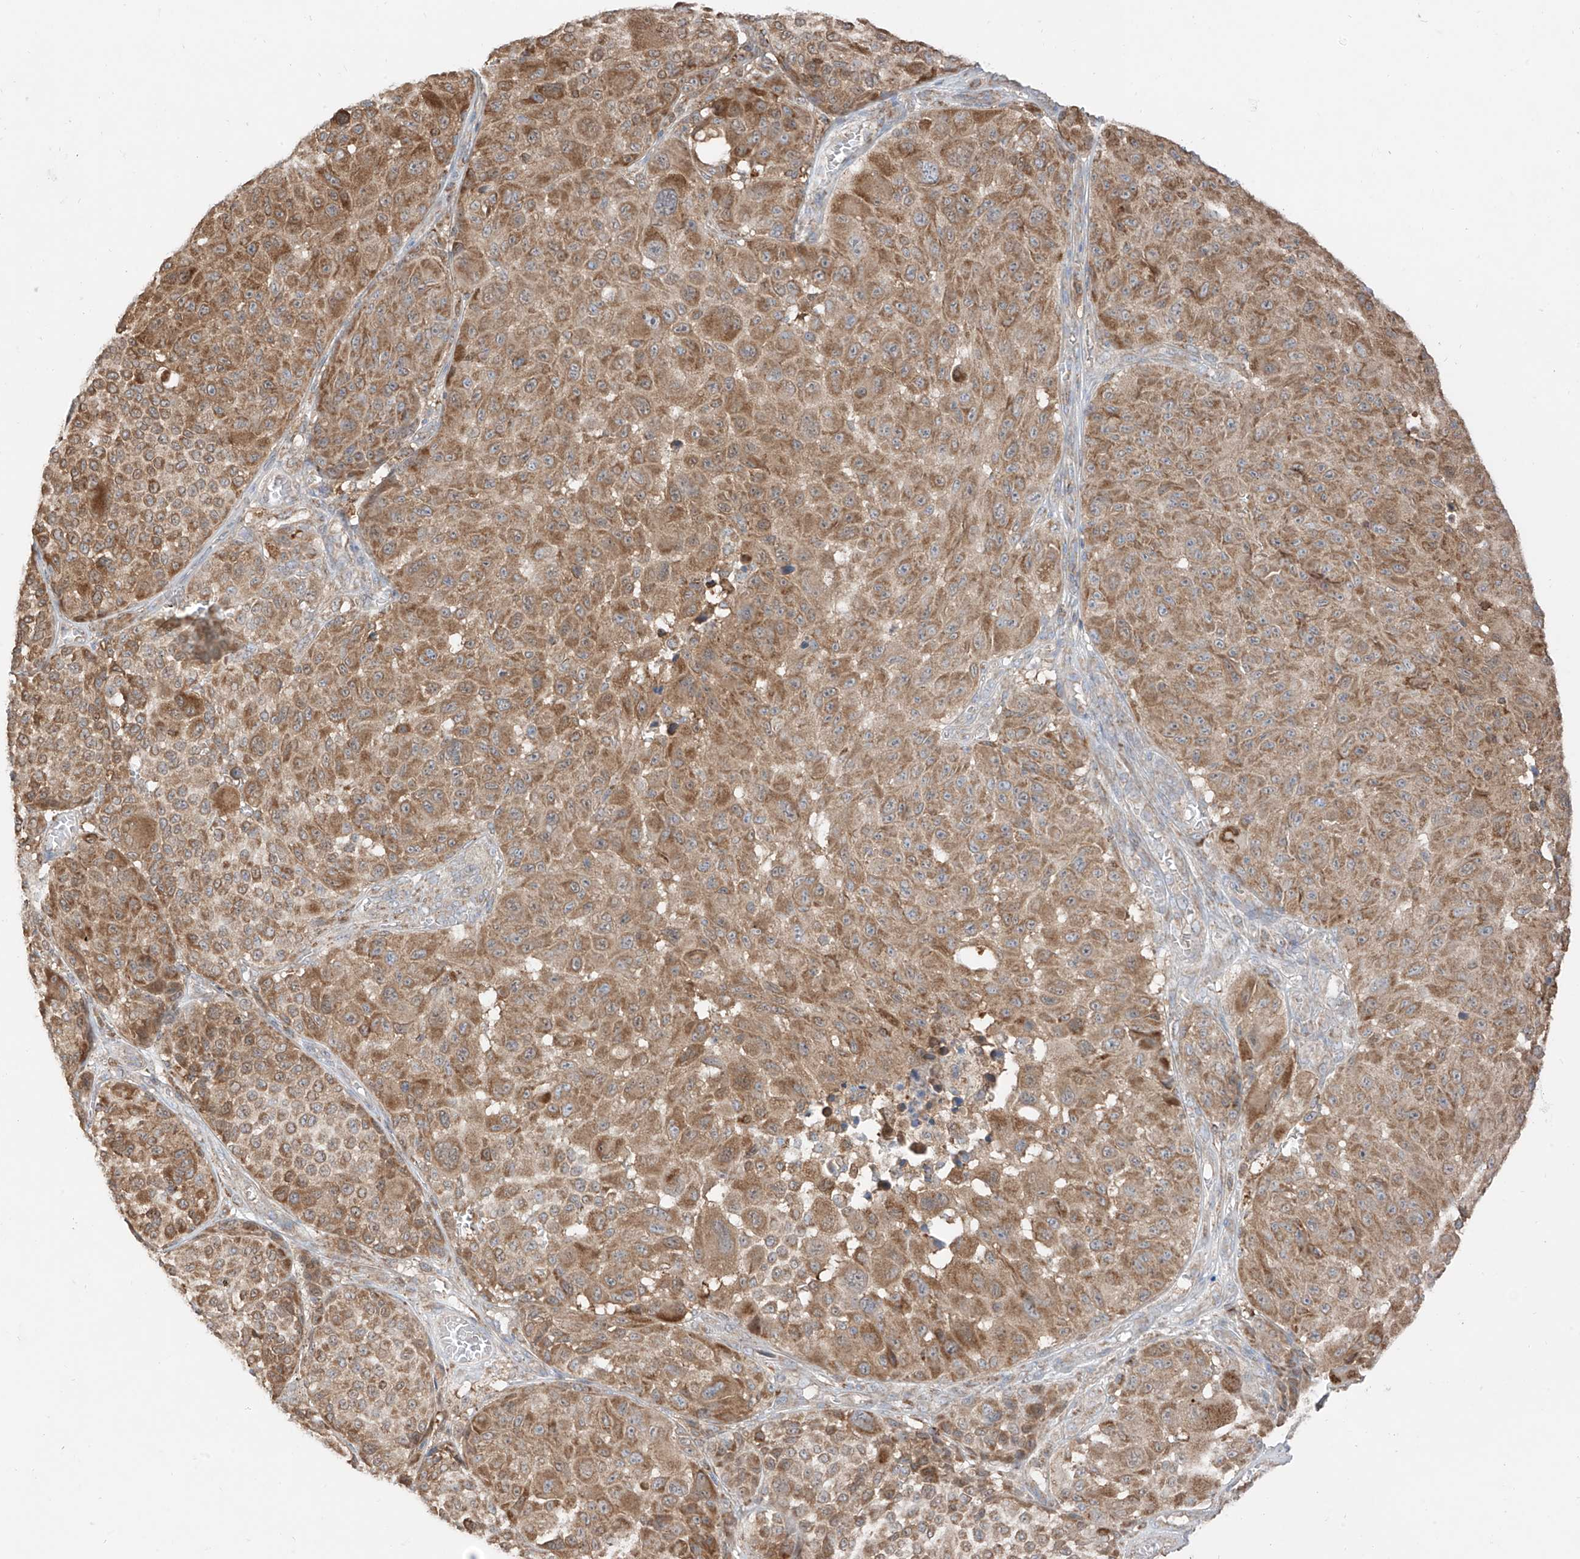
{"staining": {"intensity": "moderate", "quantity": ">75%", "location": "cytoplasmic/membranous"}, "tissue": "melanoma", "cell_type": "Tumor cells", "image_type": "cancer", "snomed": [{"axis": "morphology", "description": "Malignant melanoma, NOS"}, {"axis": "topography", "description": "Skin"}], "caption": "Brown immunohistochemical staining in melanoma reveals moderate cytoplasmic/membranous staining in approximately >75% of tumor cells. (DAB (3,3'-diaminobenzidine) = brown stain, brightfield microscopy at high magnification).", "gene": "ETHE1", "patient": {"sex": "male", "age": 83}}